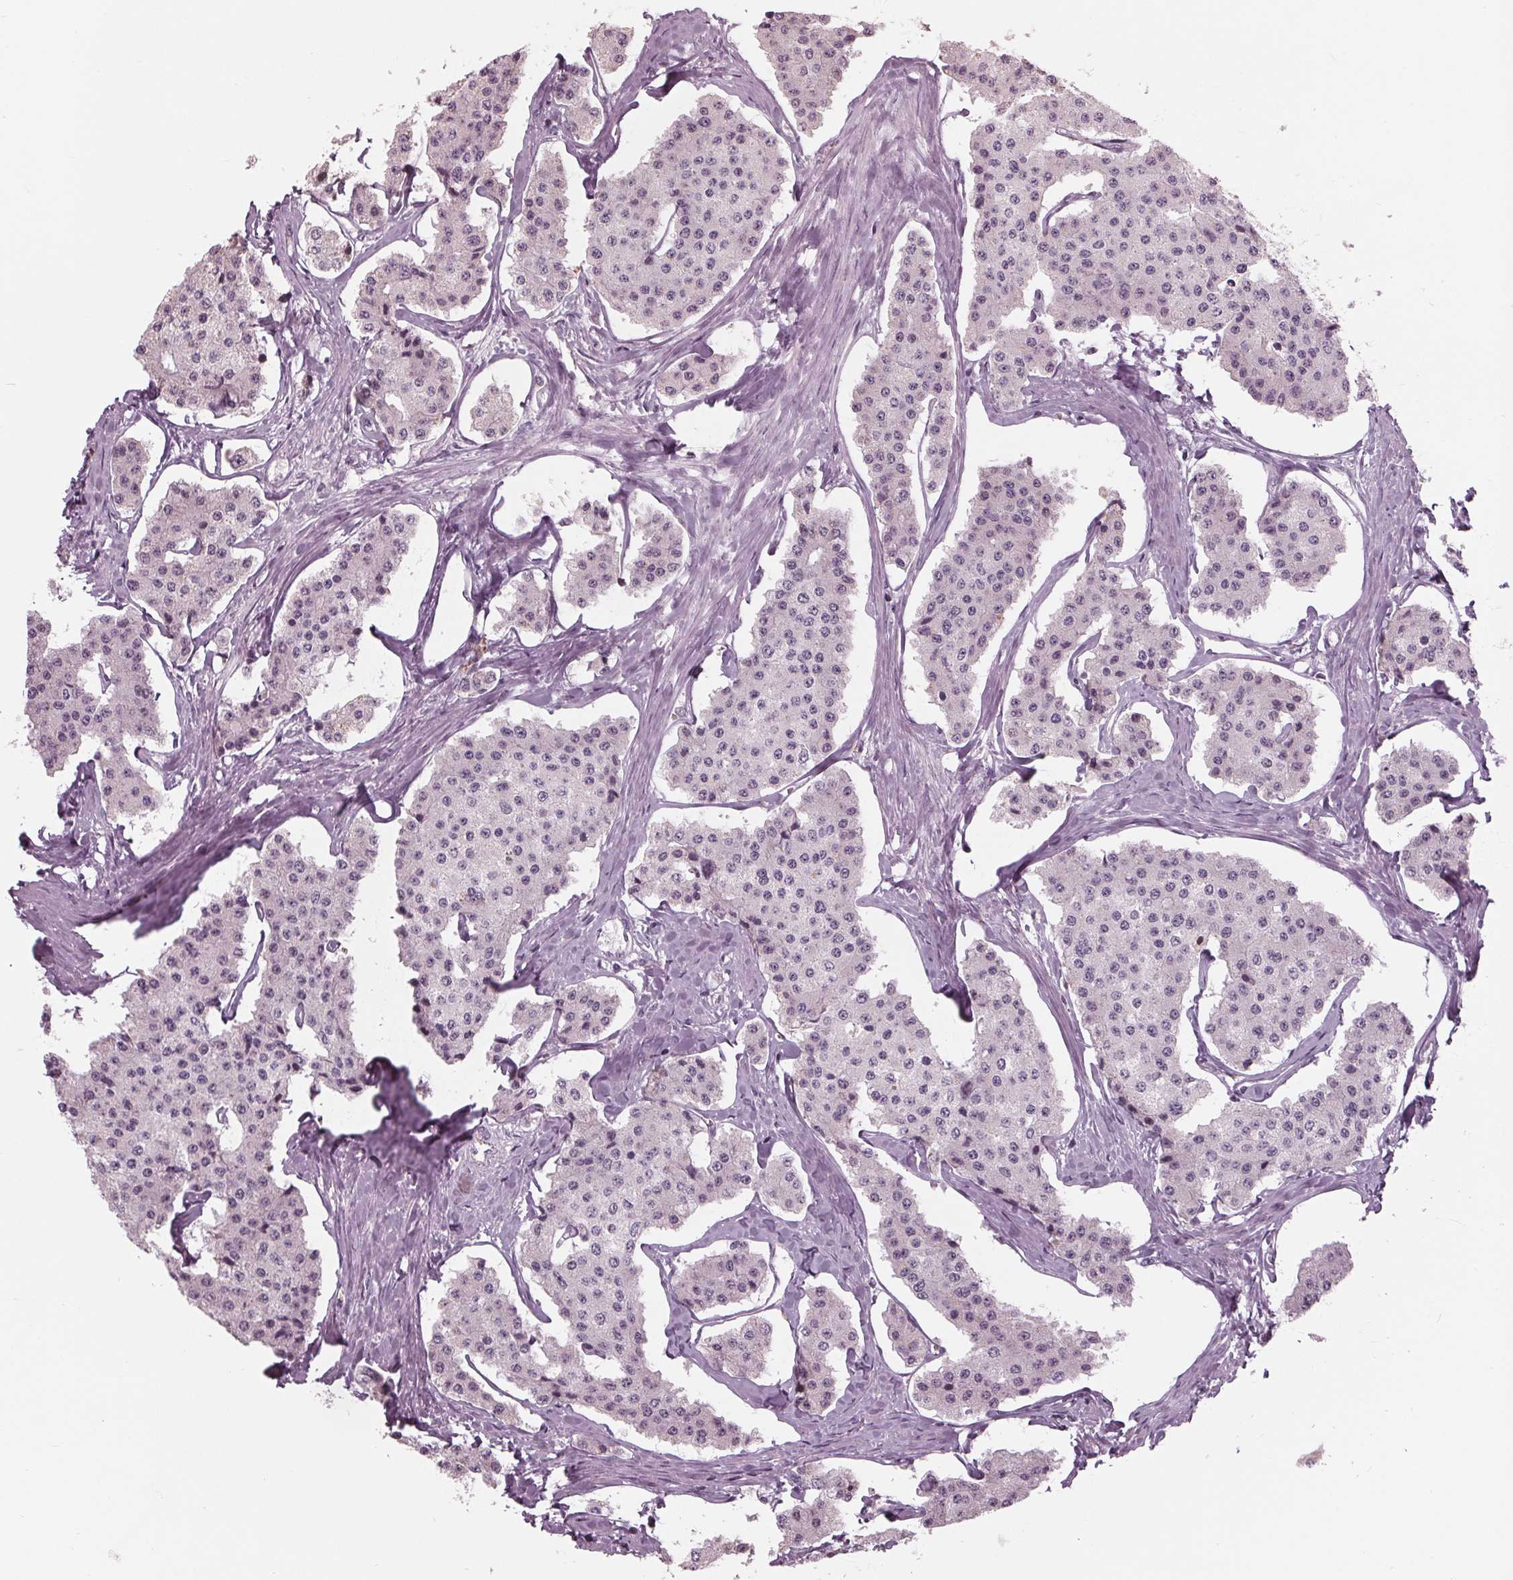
{"staining": {"intensity": "negative", "quantity": "none", "location": "none"}, "tissue": "carcinoid", "cell_type": "Tumor cells", "image_type": "cancer", "snomed": [{"axis": "morphology", "description": "Carcinoid, malignant, NOS"}, {"axis": "topography", "description": "Small intestine"}], "caption": "This histopathology image is of carcinoid (malignant) stained with immunohistochemistry to label a protein in brown with the nuclei are counter-stained blue. There is no expression in tumor cells.", "gene": "ADPRHL1", "patient": {"sex": "female", "age": 65}}